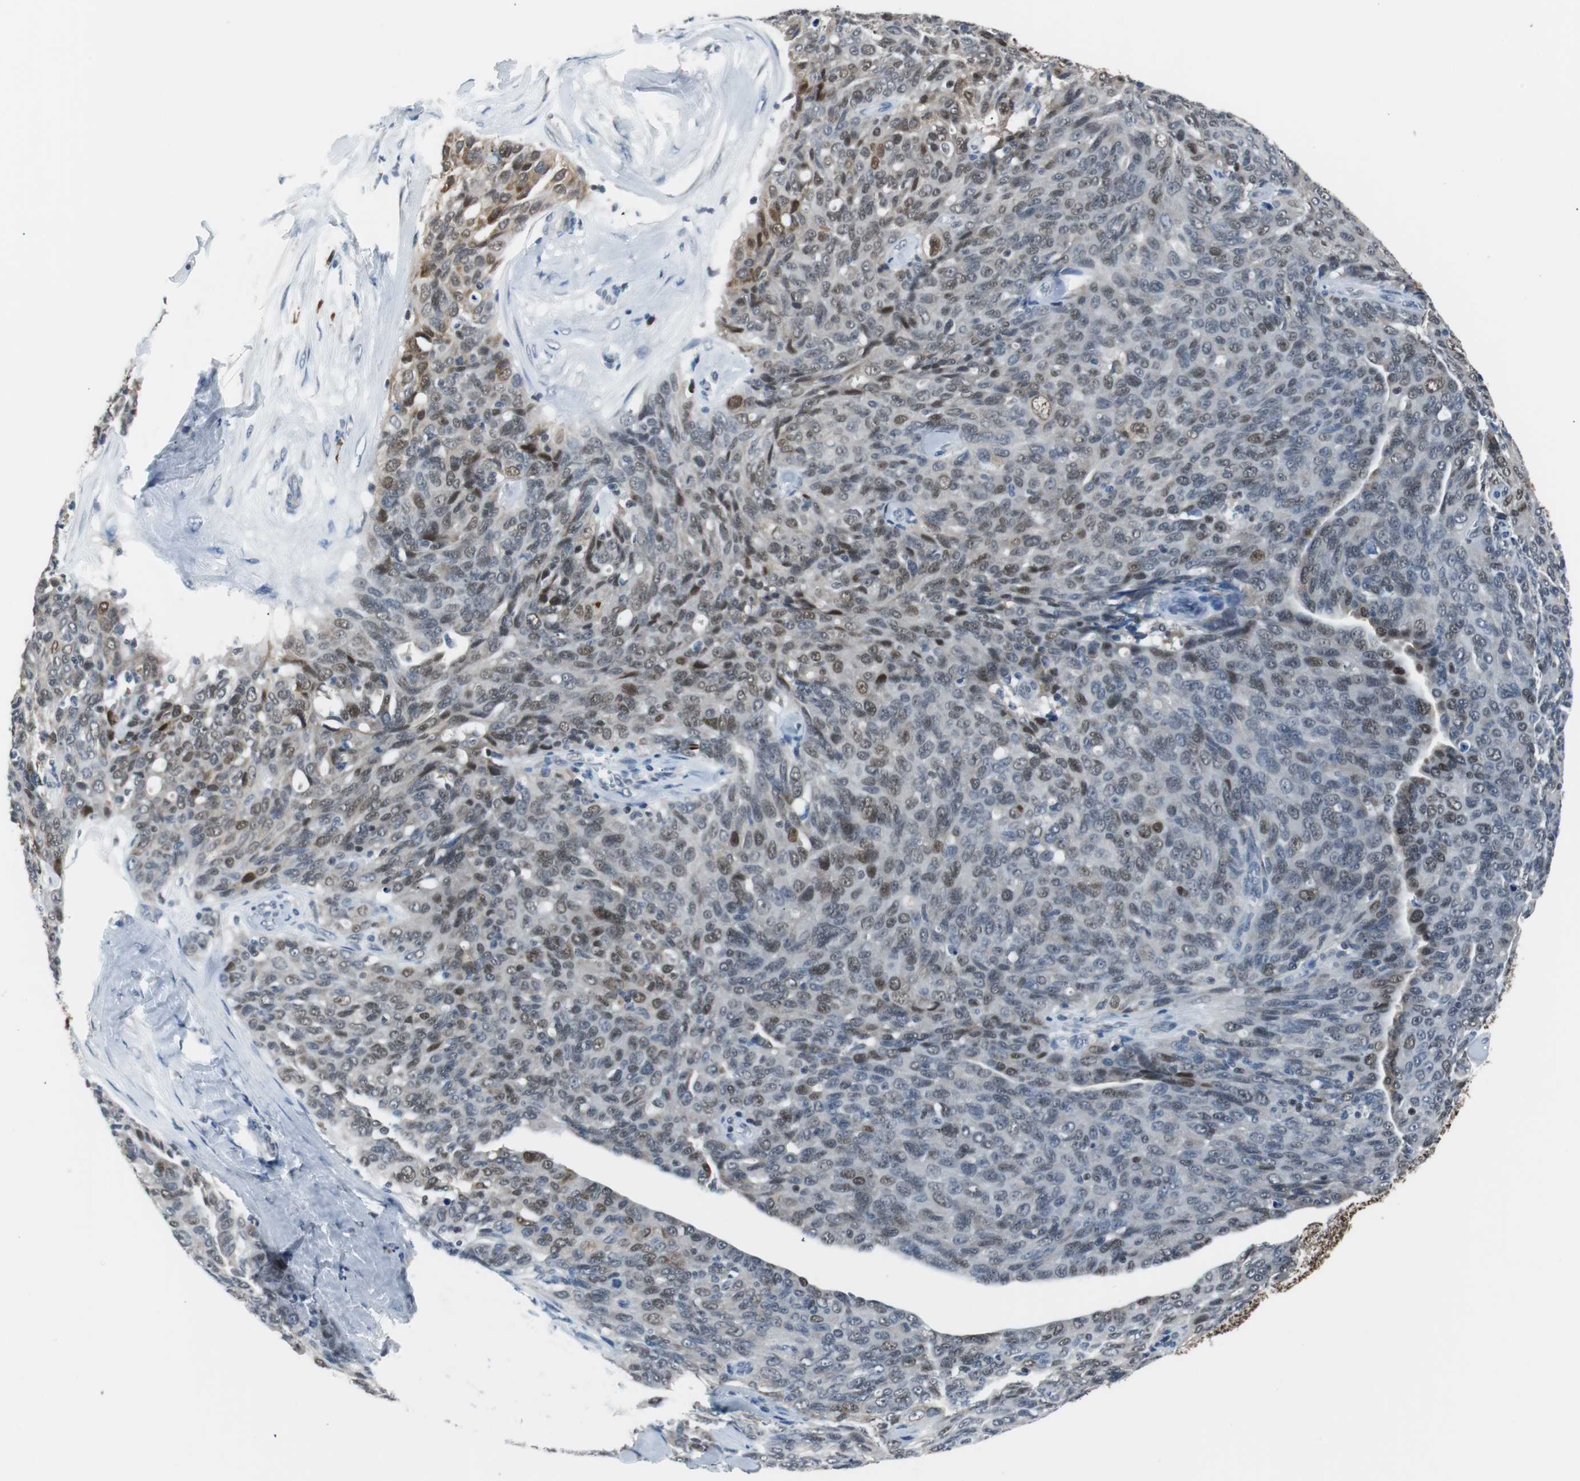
{"staining": {"intensity": "moderate", "quantity": "25%-75%", "location": "nuclear"}, "tissue": "ovarian cancer", "cell_type": "Tumor cells", "image_type": "cancer", "snomed": [{"axis": "morphology", "description": "Carcinoma, endometroid"}, {"axis": "topography", "description": "Ovary"}], "caption": "Human ovarian cancer (endometroid carcinoma) stained with a brown dye reveals moderate nuclear positive positivity in approximately 25%-75% of tumor cells.", "gene": "USP28", "patient": {"sex": "female", "age": 60}}